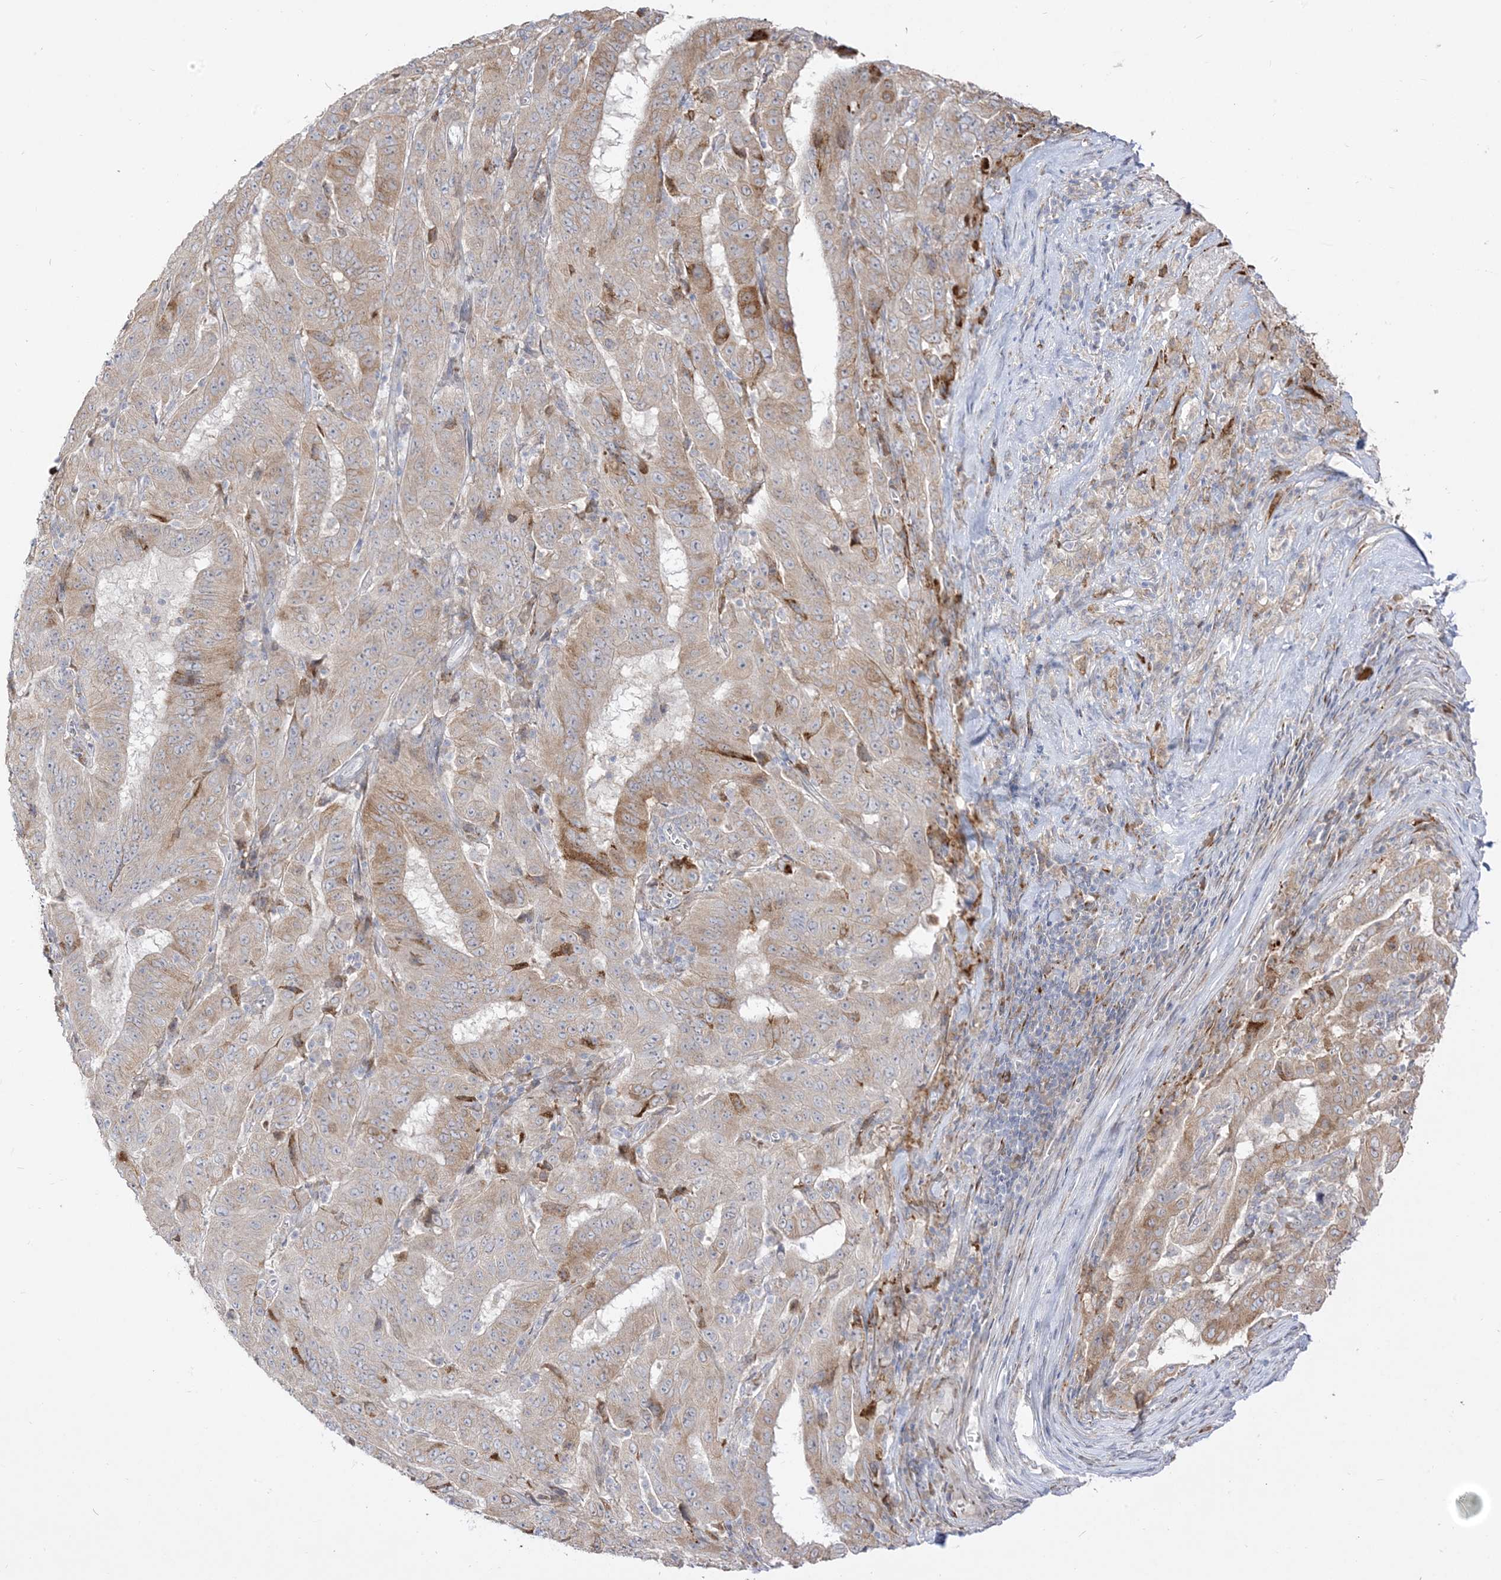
{"staining": {"intensity": "moderate", "quantity": "<25%", "location": "cytoplasmic/membranous"}, "tissue": "pancreatic cancer", "cell_type": "Tumor cells", "image_type": "cancer", "snomed": [{"axis": "morphology", "description": "Adenocarcinoma, NOS"}, {"axis": "topography", "description": "Pancreas"}], "caption": "Pancreatic cancer (adenocarcinoma) stained for a protein (brown) shows moderate cytoplasmic/membranous positive staining in about <25% of tumor cells.", "gene": "LOXL3", "patient": {"sex": "male", "age": 63}}